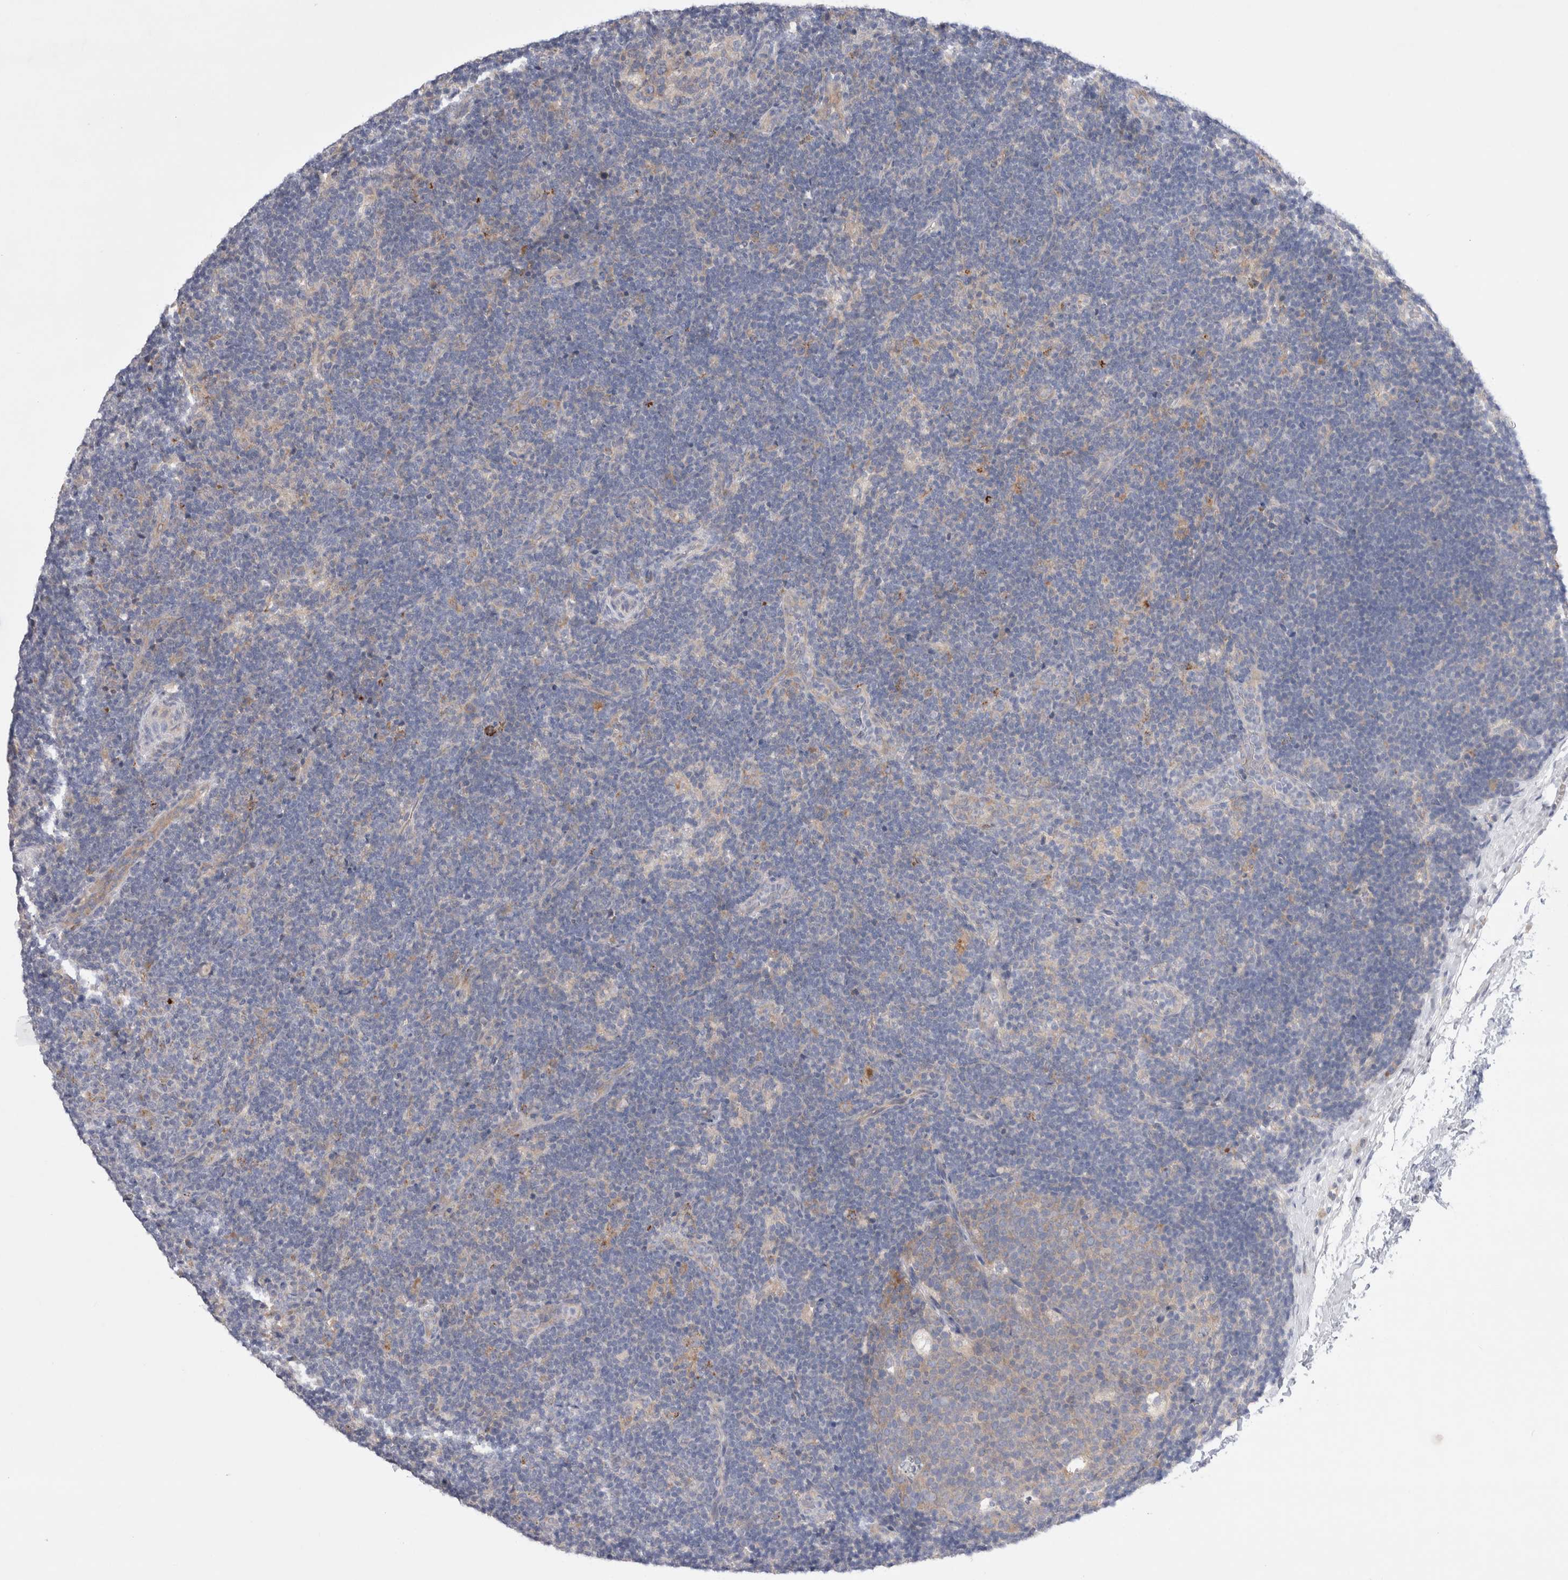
{"staining": {"intensity": "weak", "quantity": "<25%", "location": "cytoplasmic/membranous"}, "tissue": "lymph node", "cell_type": "Germinal center cells", "image_type": "normal", "snomed": [{"axis": "morphology", "description": "Normal tissue, NOS"}, {"axis": "topography", "description": "Lymph node"}], "caption": "Unremarkable lymph node was stained to show a protein in brown. There is no significant positivity in germinal center cells. (Immunohistochemistry (ihc), brightfield microscopy, high magnification).", "gene": "RBM12B", "patient": {"sex": "female", "age": 22}}